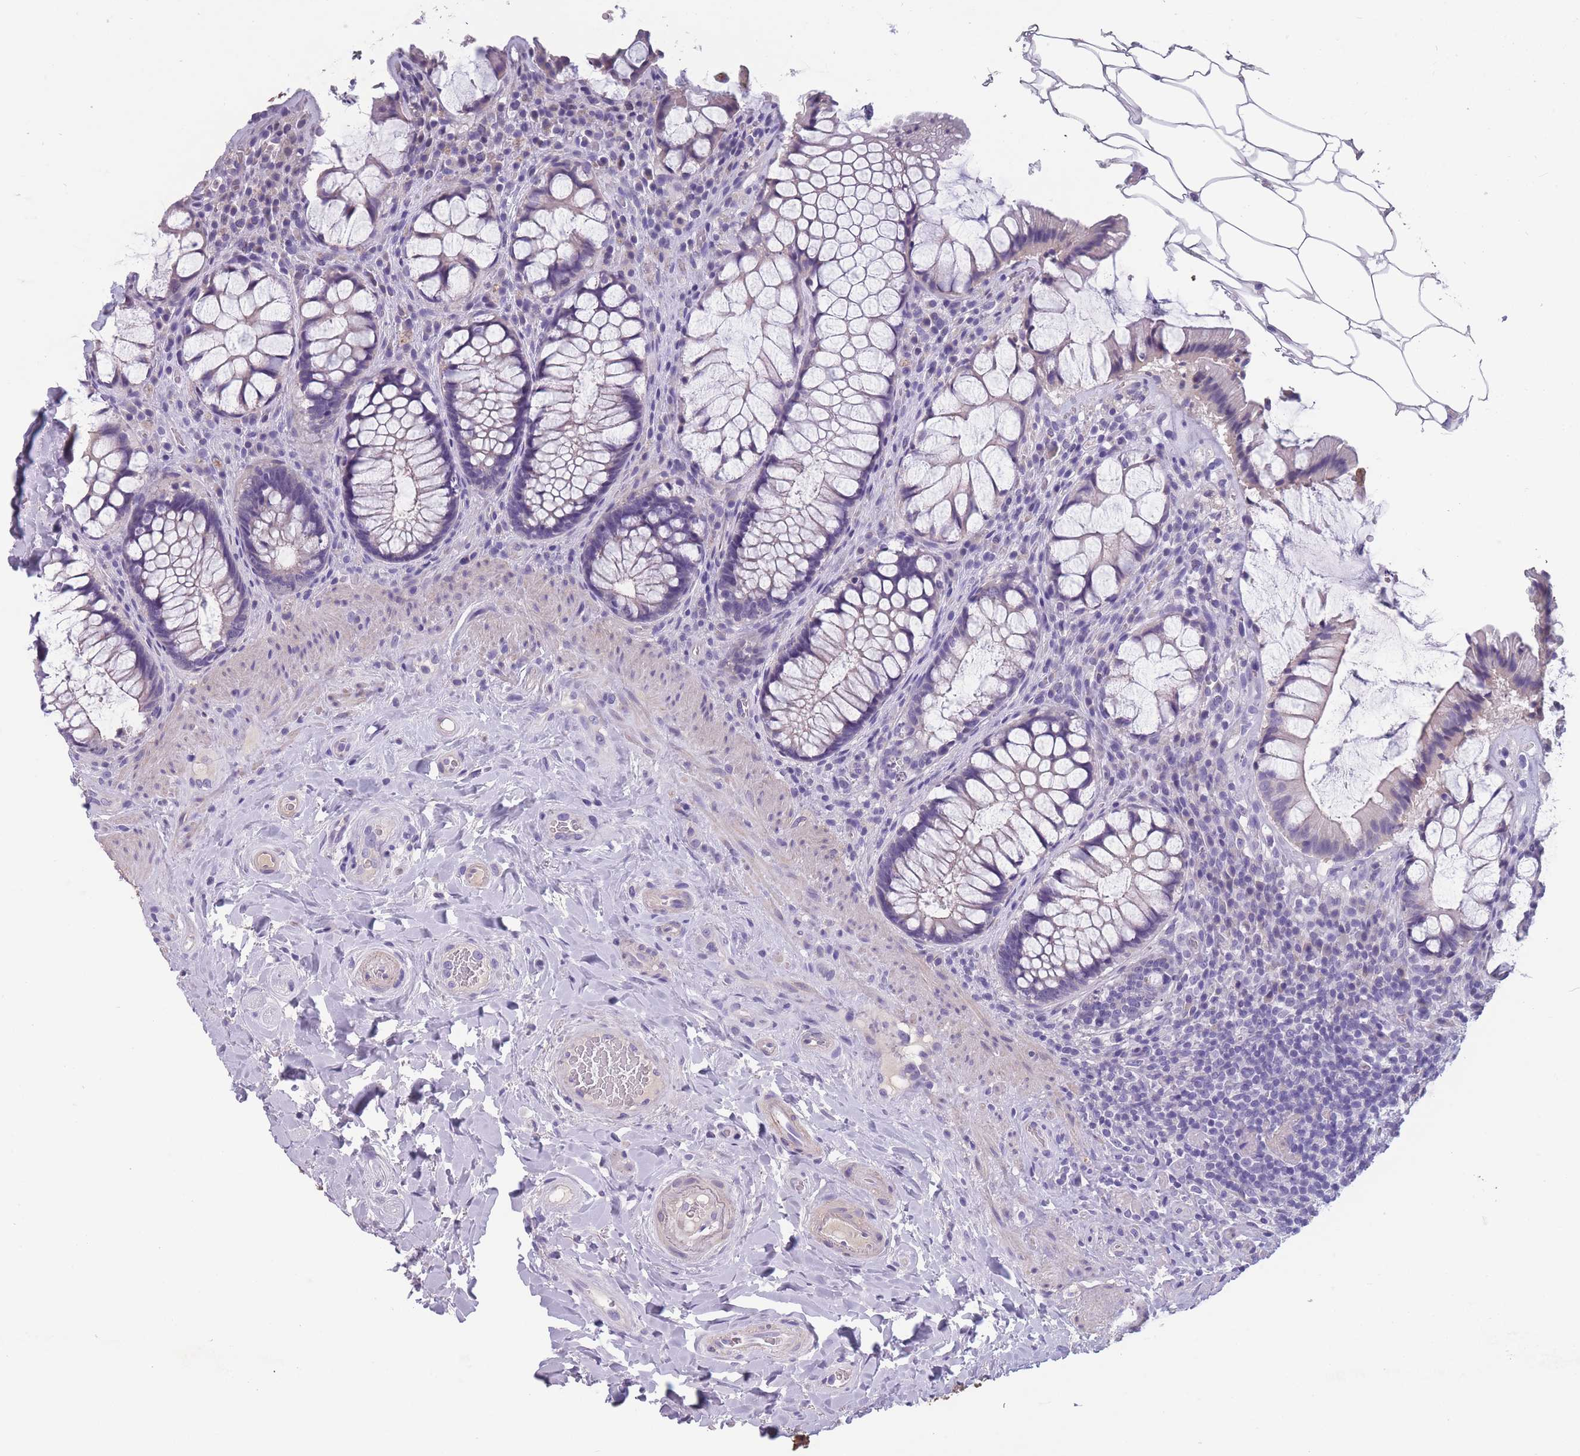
{"staining": {"intensity": "negative", "quantity": "none", "location": "none"}, "tissue": "rectum", "cell_type": "Glandular cells", "image_type": "normal", "snomed": [{"axis": "morphology", "description": "Normal tissue, NOS"}, {"axis": "topography", "description": "Rectum"}], "caption": "Human rectum stained for a protein using immunohistochemistry (IHC) displays no staining in glandular cells.", "gene": "OR4C5", "patient": {"sex": "female", "age": 58}}